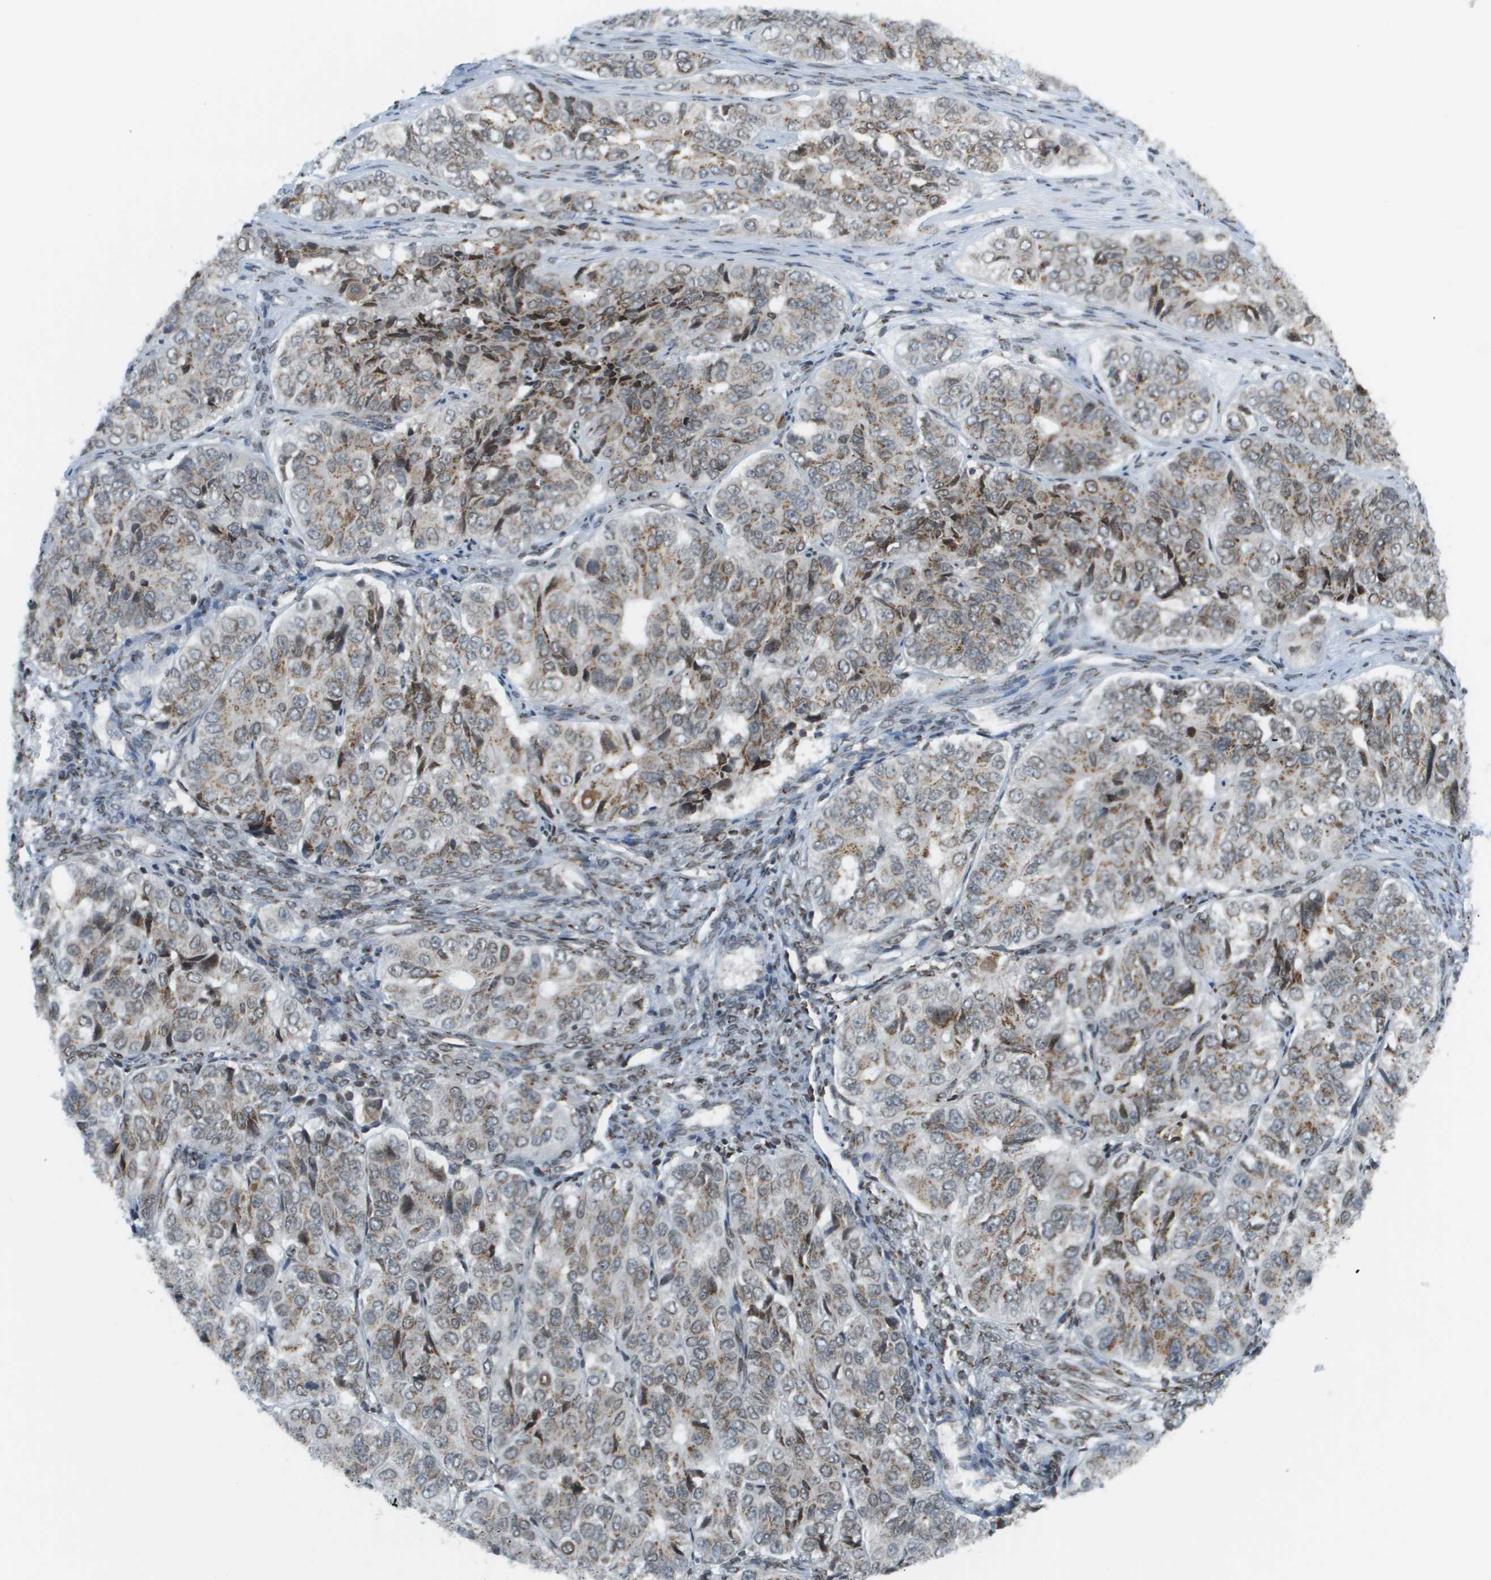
{"staining": {"intensity": "moderate", "quantity": ">75%", "location": "cytoplasmic/membranous"}, "tissue": "ovarian cancer", "cell_type": "Tumor cells", "image_type": "cancer", "snomed": [{"axis": "morphology", "description": "Carcinoma, endometroid"}, {"axis": "topography", "description": "Ovary"}], "caption": "Protein expression by immunohistochemistry displays moderate cytoplasmic/membranous expression in approximately >75% of tumor cells in ovarian cancer.", "gene": "EVC", "patient": {"sex": "female", "age": 51}}